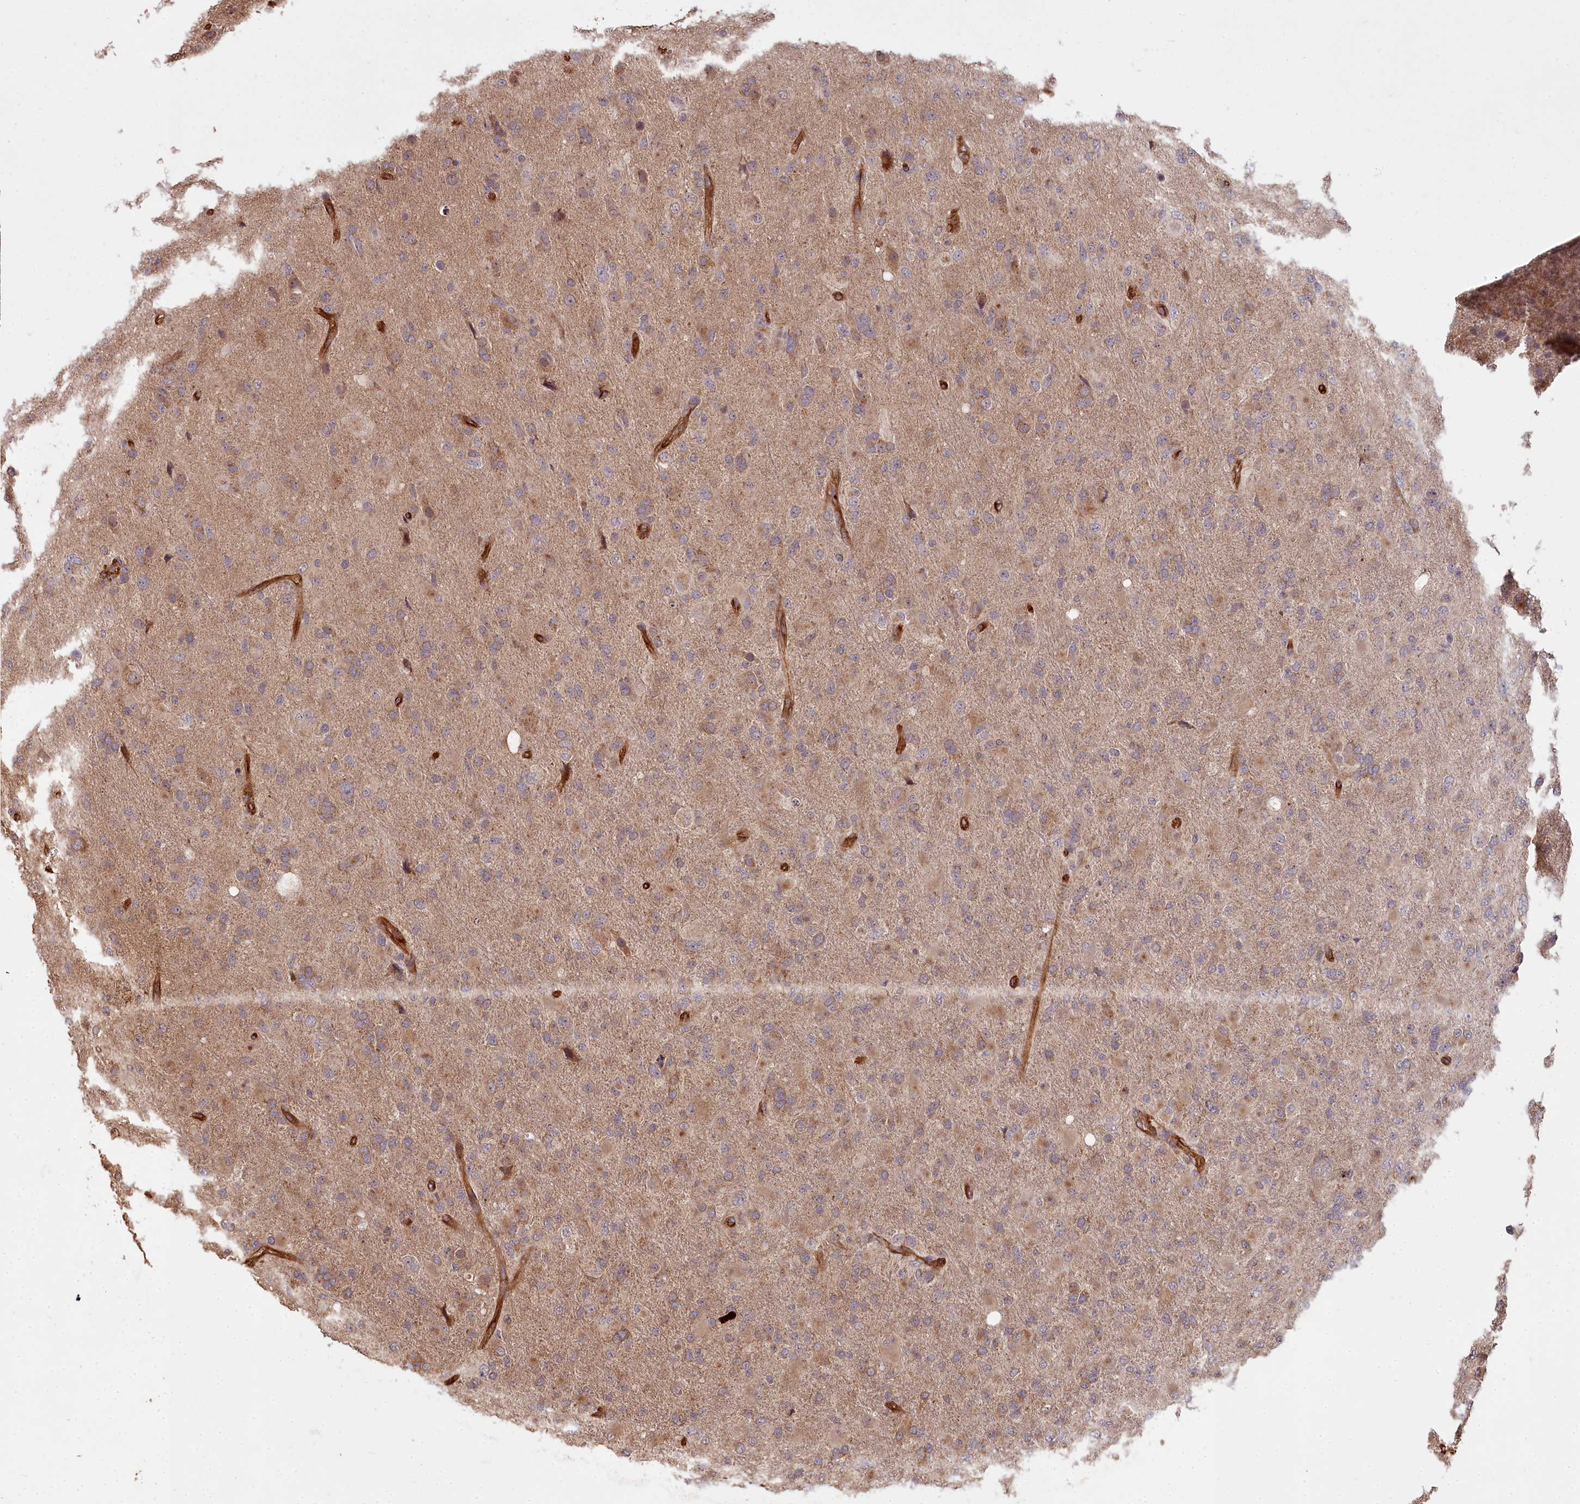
{"staining": {"intensity": "weak", "quantity": ">75%", "location": "cytoplasmic/membranous"}, "tissue": "glioma", "cell_type": "Tumor cells", "image_type": "cancer", "snomed": [{"axis": "morphology", "description": "Glioma, malignant, Low grade"}, {"axis": "topography", "description": "Brain"}], "caption": "Immunohistochemical staining of malignant glioma (low-grade) demonstrates low levels of weak cytoplasmic/membranous protein expression in about >75% of tumor cells.", "gene": "TSPYL4", "patient": {"sex": "male", "age": 65}}